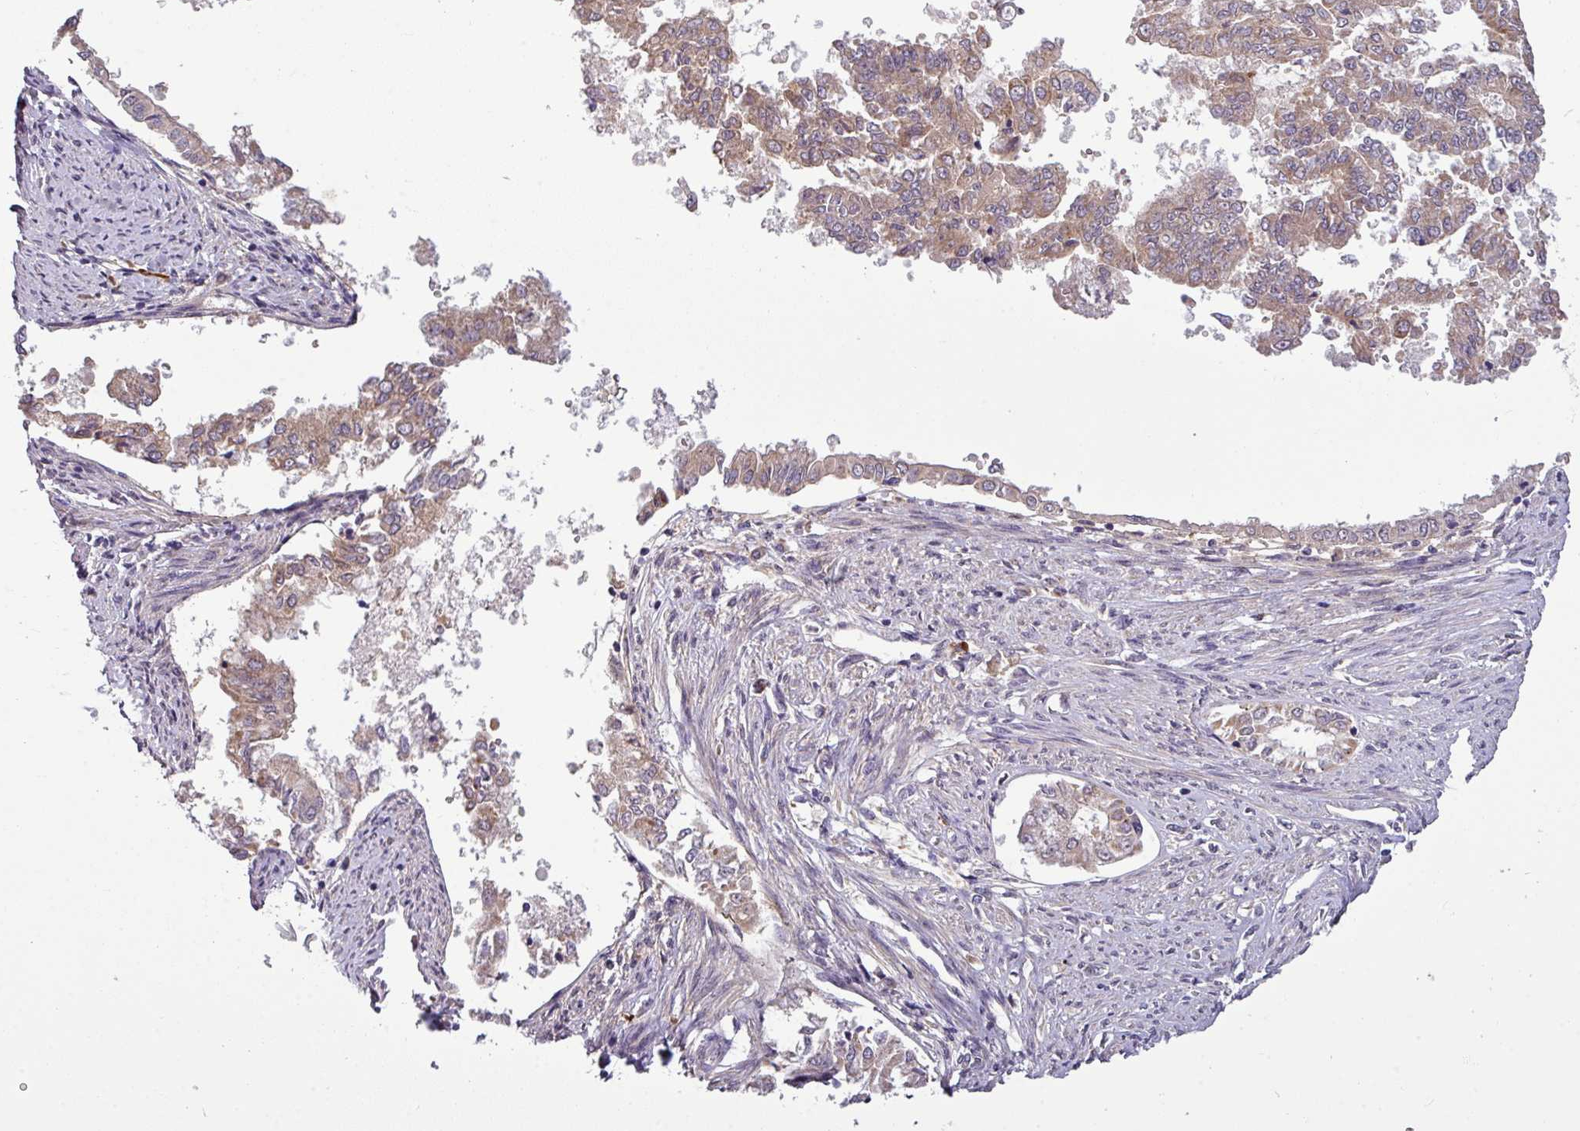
{"staining": {"intensity": "moderate", "quantity": ">75%", "location": "cytoplasmic/membranous"}, "tissue": "endometrial cancer", "cell_type": "Tumor cells", "image_type": "cancer", "snomed": [{"axis": "morphology", "description": "Adenocarcinoma, NOS"}, {"axis": "topography", "description": "Endometrium"}], "caption": "Tumor cells demonstrate medium levels of moderate cytoplasmic/membranous positivity in approximately >75% of cells in human endometrial adenocarcinoma.", "gene": "PAPLN", "patient": {"sex": "female", "age": 76}}